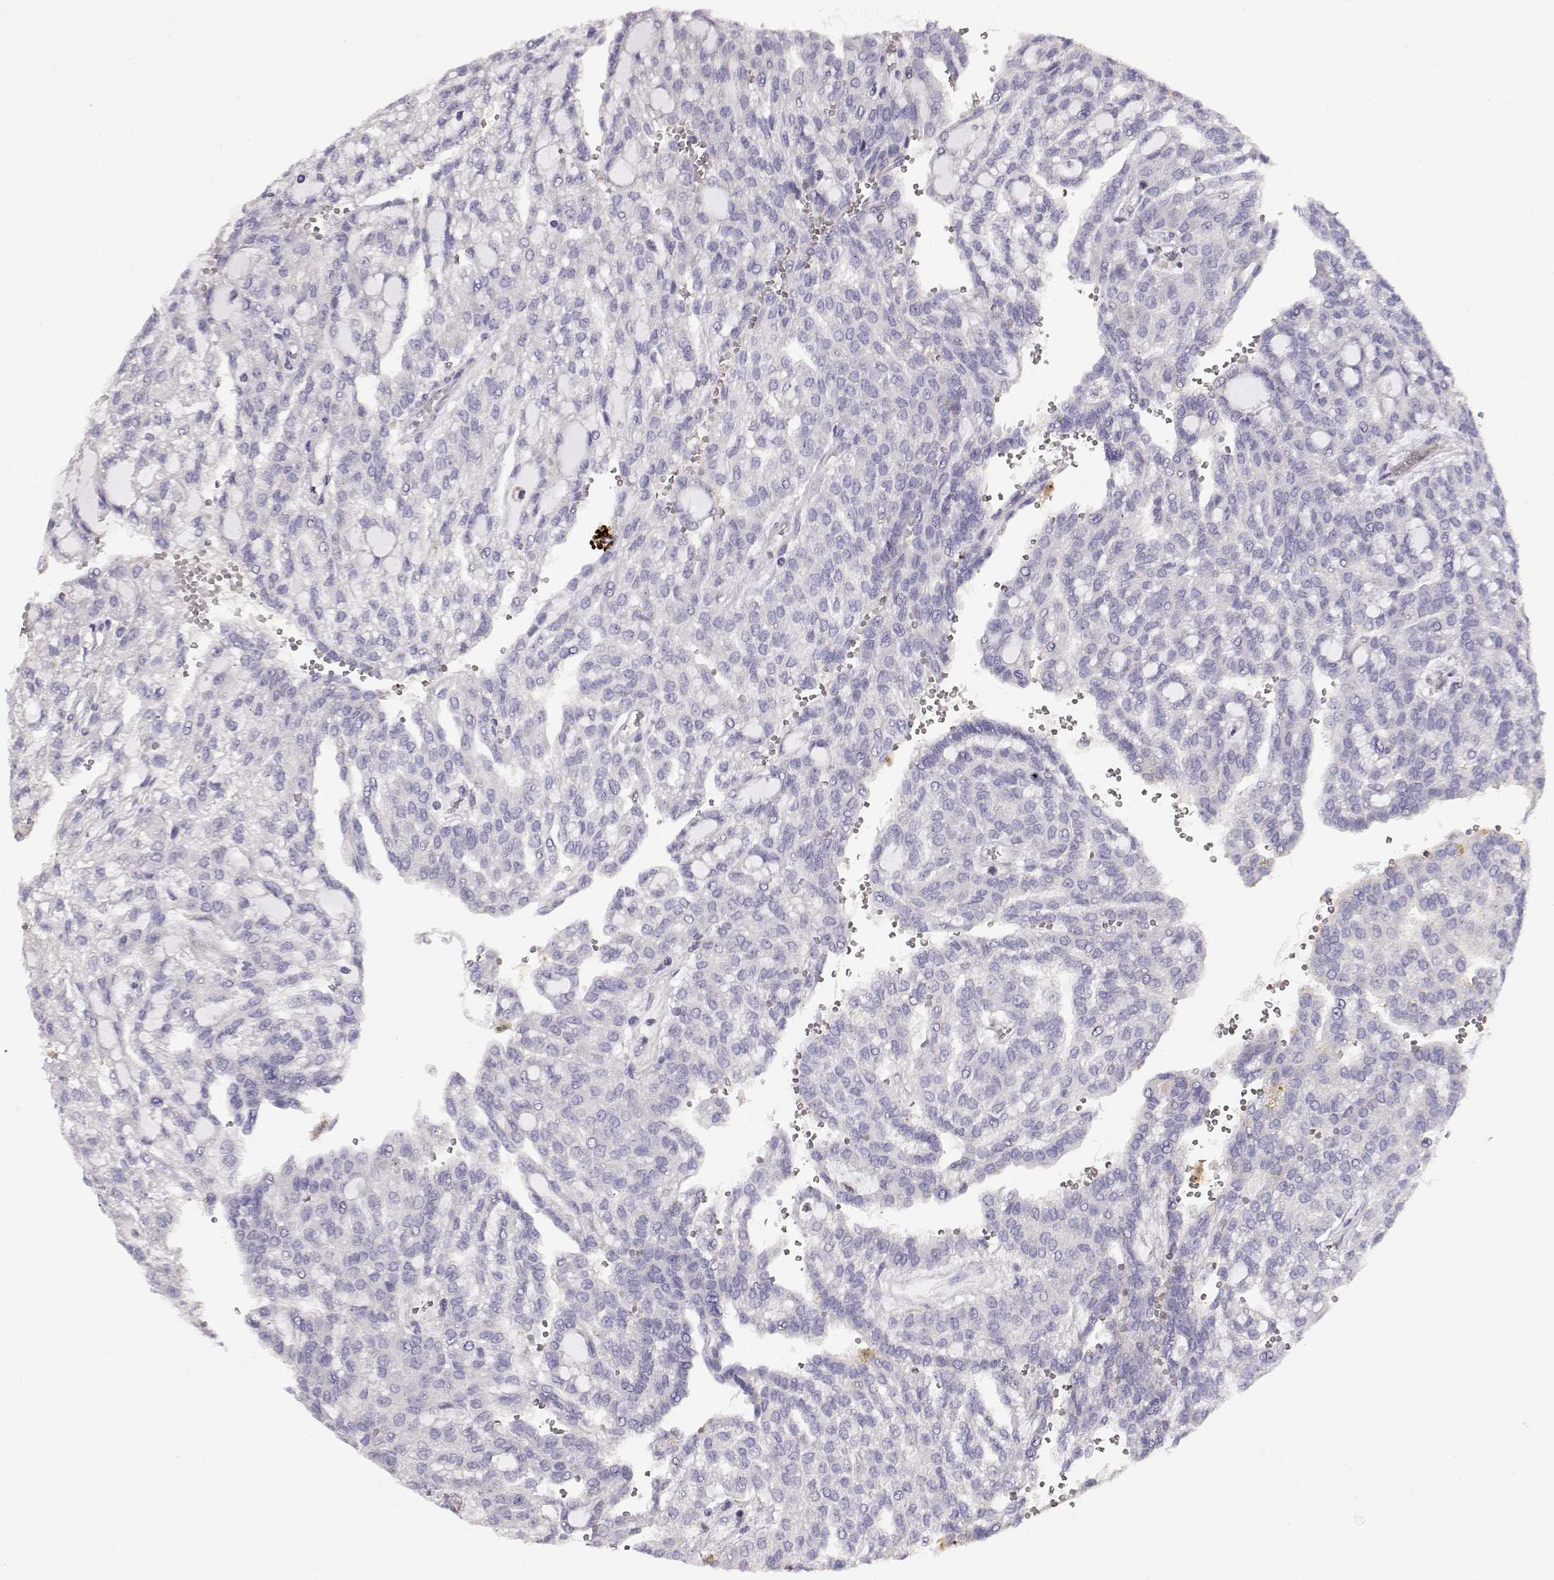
{"staining": {"intensity": "negative", "quantity": "none", "location": "none"}, "tissue": "renal cancer", "cell_type": "Tumor cells", "image_type": "cancer", "snomed": [{"axis": "morphology", "description": "Adenocarcinoma, NOS"}, {"axis": "topography", "description": "Kidney"}], "caption": "A high-resolution image shows immunohistochemistry (IHC) staining of renal cancer, which reveals no significant expression in tumor cells.", "gene": "VAV1", "patient": {"sex": "male", "age": 63}}